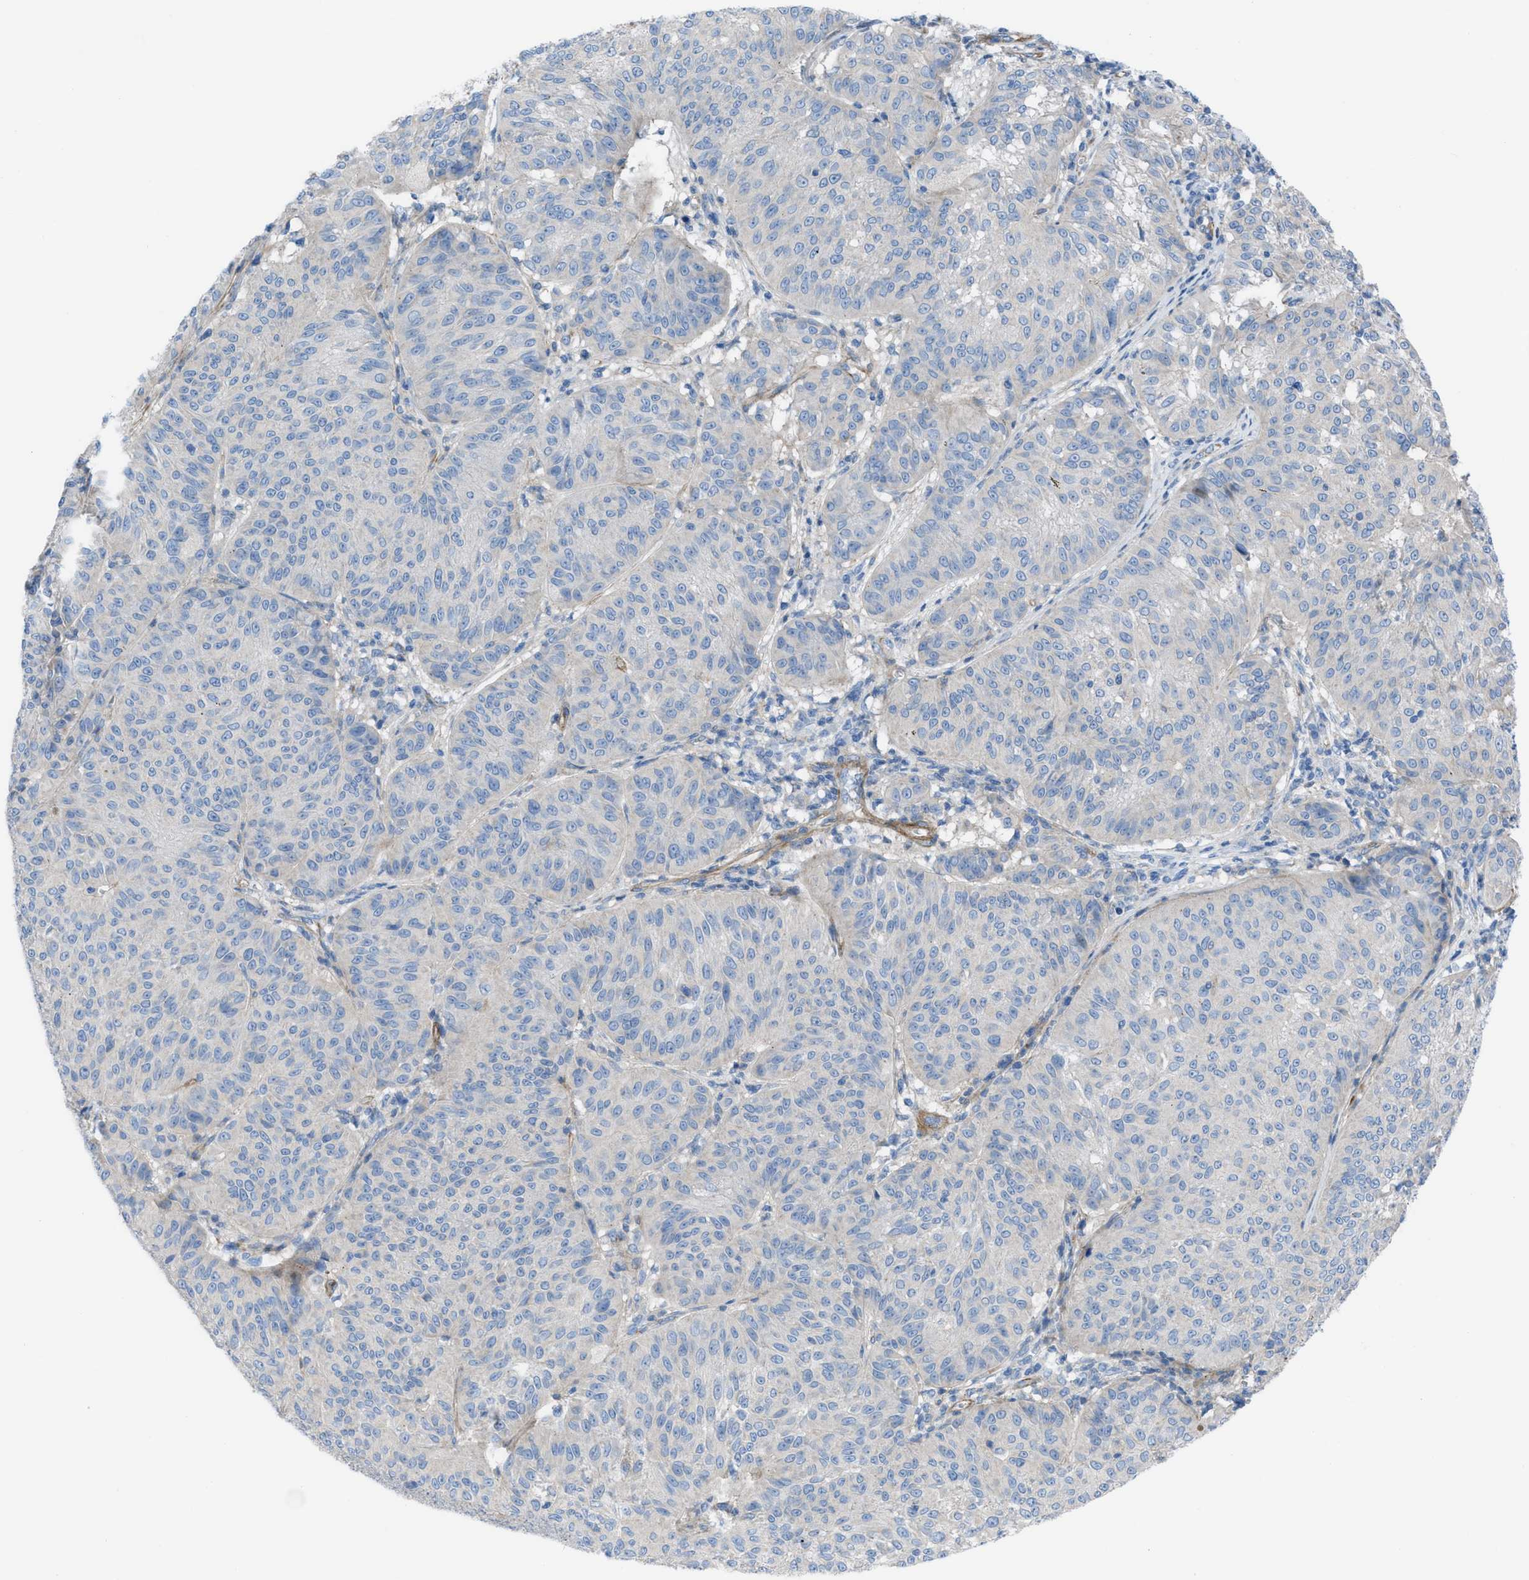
{"staining": {"intensity": "negative", "quantity": "none", "location": "none"}, "tissue": "melanoma", "cell_type": "Tumor cells", "image_type": "cancer", "snomed": [{"axis": "morphology", "description": "Malignant melanoma, NOS"}, {"axis": "topography", "description": "Skin"}], "caption": "Malignant melanoma stained for a protein using IHC exhibits no staining tumor cells.", "gene": "KCNH7", "patient": {"sex": "female", "age": 72}}